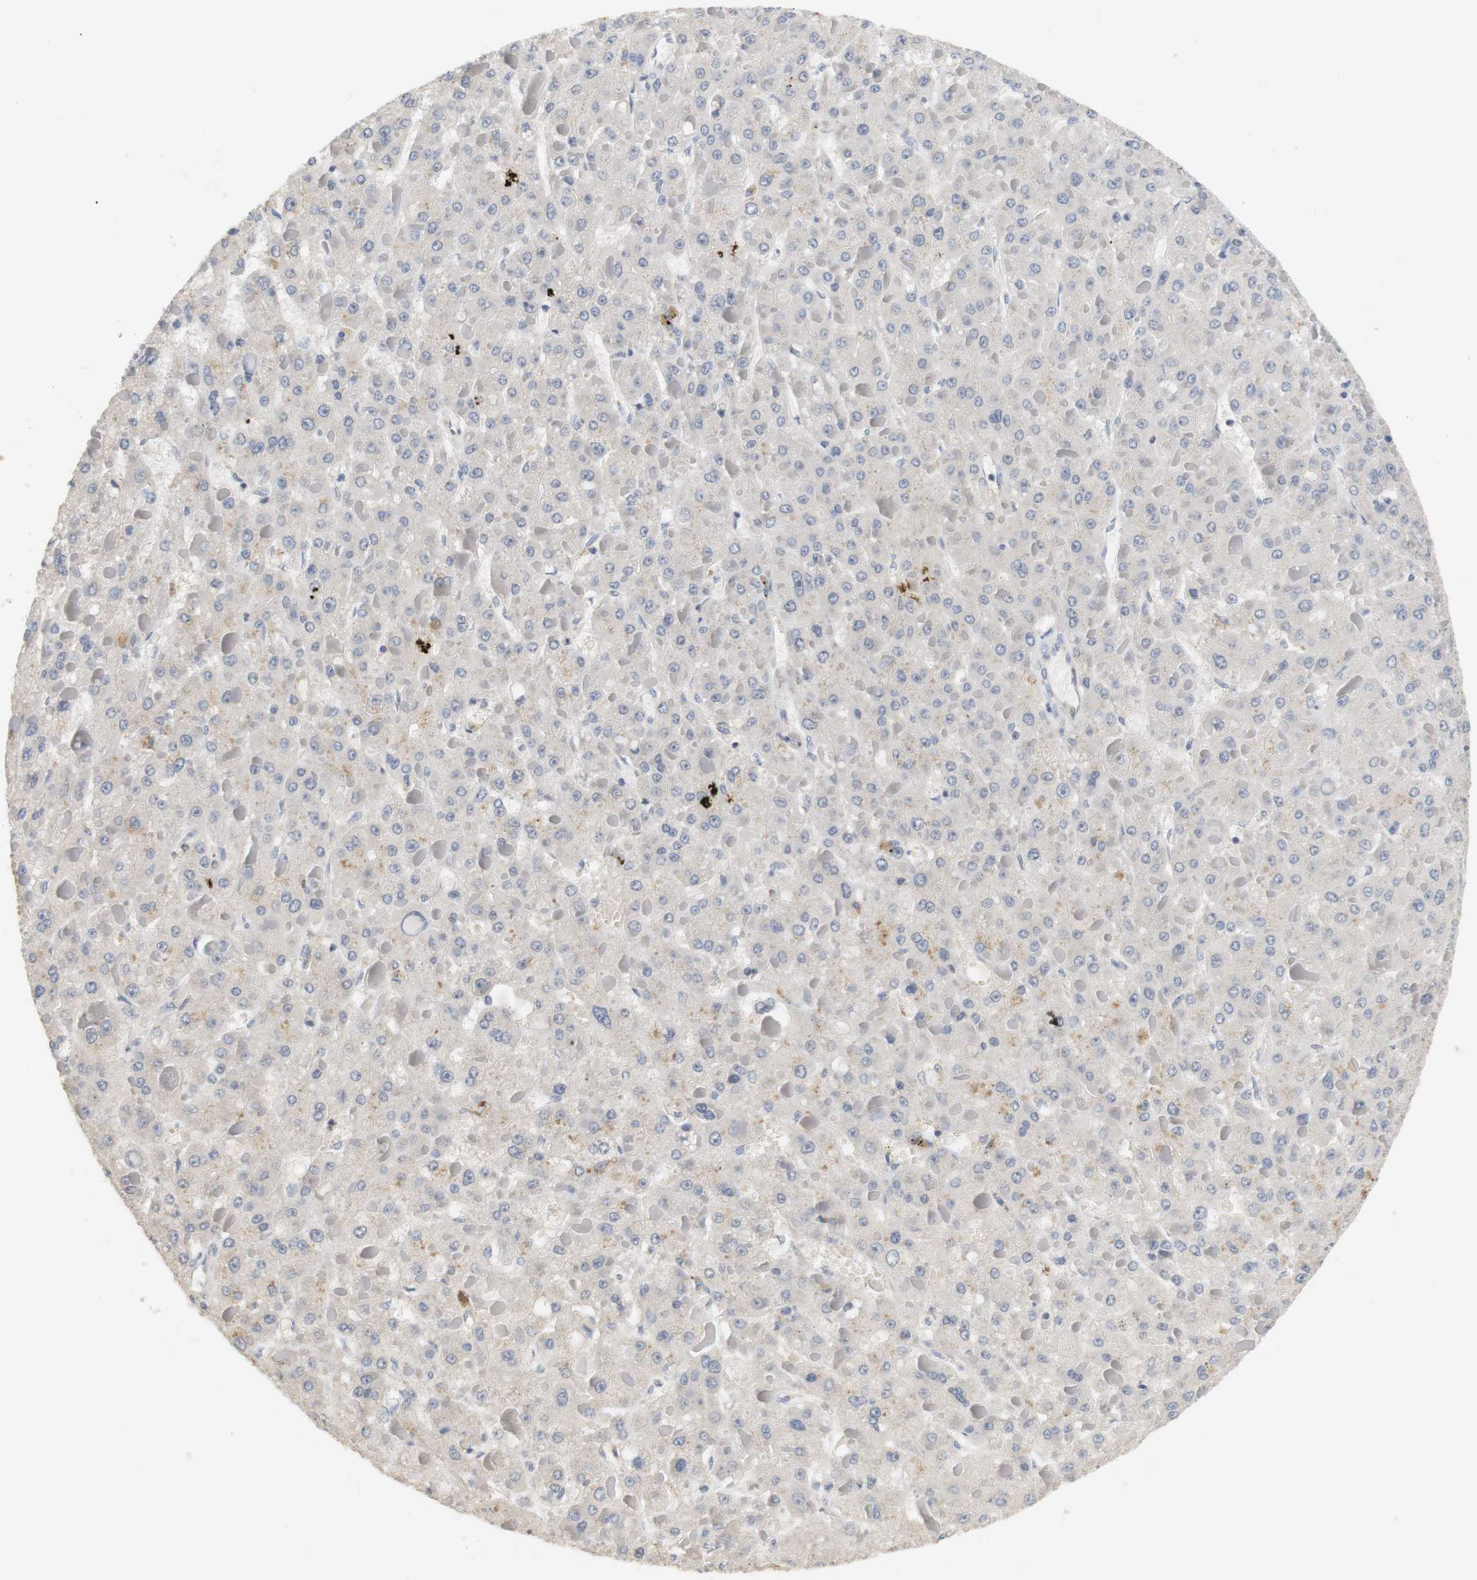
{"staining": {"intensity": "negative", "quantity": "none", "location": "none"}, "tissue": "liver cancer", "cell_type": "Tumor cells", "image_type": "cancer", "snomed": [{"axis": "morphology", "description": "Carcinoma, Hepatocellular, NOS"}, {"axis": "topography", "description": "Liver"}], "caption": "Tumor cells show no significant staining in liver cancer.", "gene": "OSR1", "patient": {"sex": "female", "age": 73}}